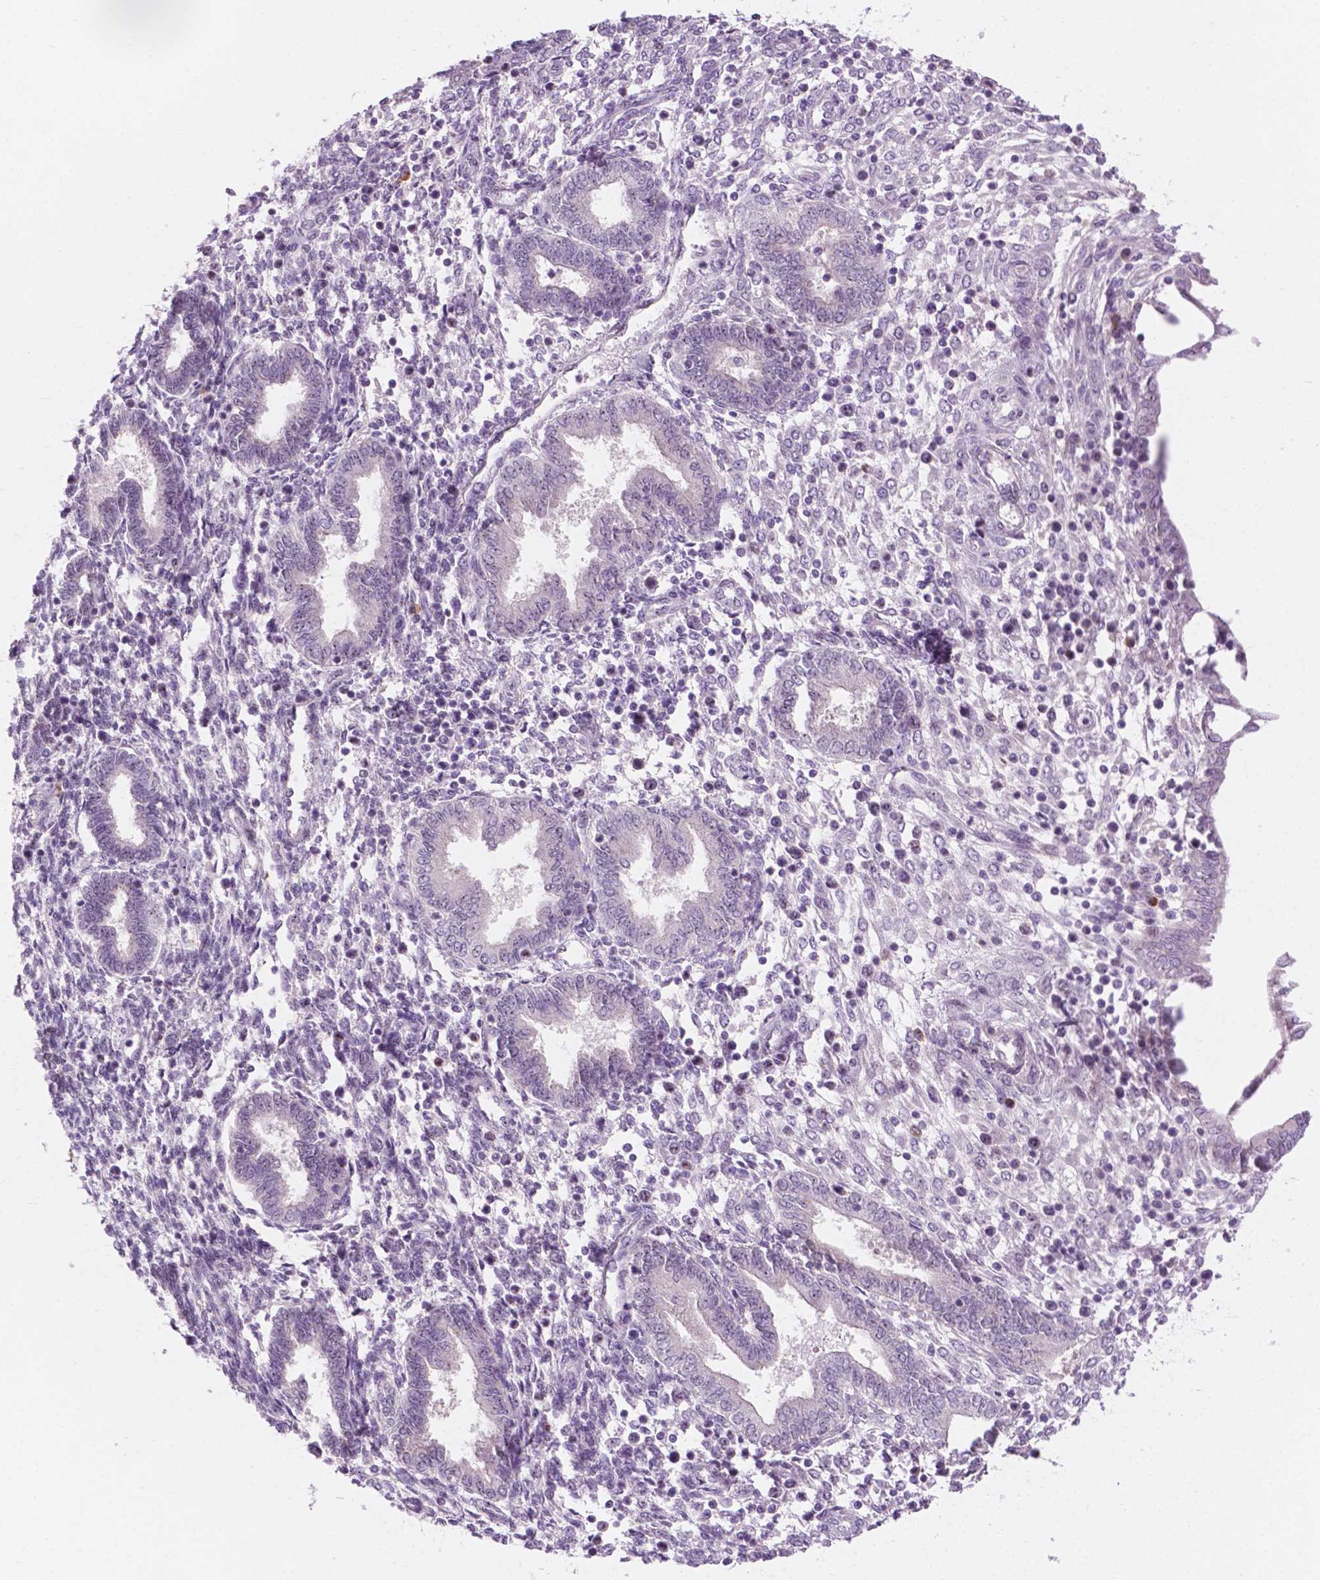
{"staining": {"intensity": "negative", "quantity": "none", "location": "none"}, "tissue": "endometrium", "cell_type": "Cells in endometrial stroma", "image_type": "normal", "snomed": [{"axis": "morphology", "description": "Normal tissue, NOS"}, {"axis": "topography", "description": "Endometrium"}], "caption": "The micrograph displays no significant expression in cells in endometrial stroma of endometrium.", "gene": "ZNF853", "patient": {"sex": "female", "age": 42}}